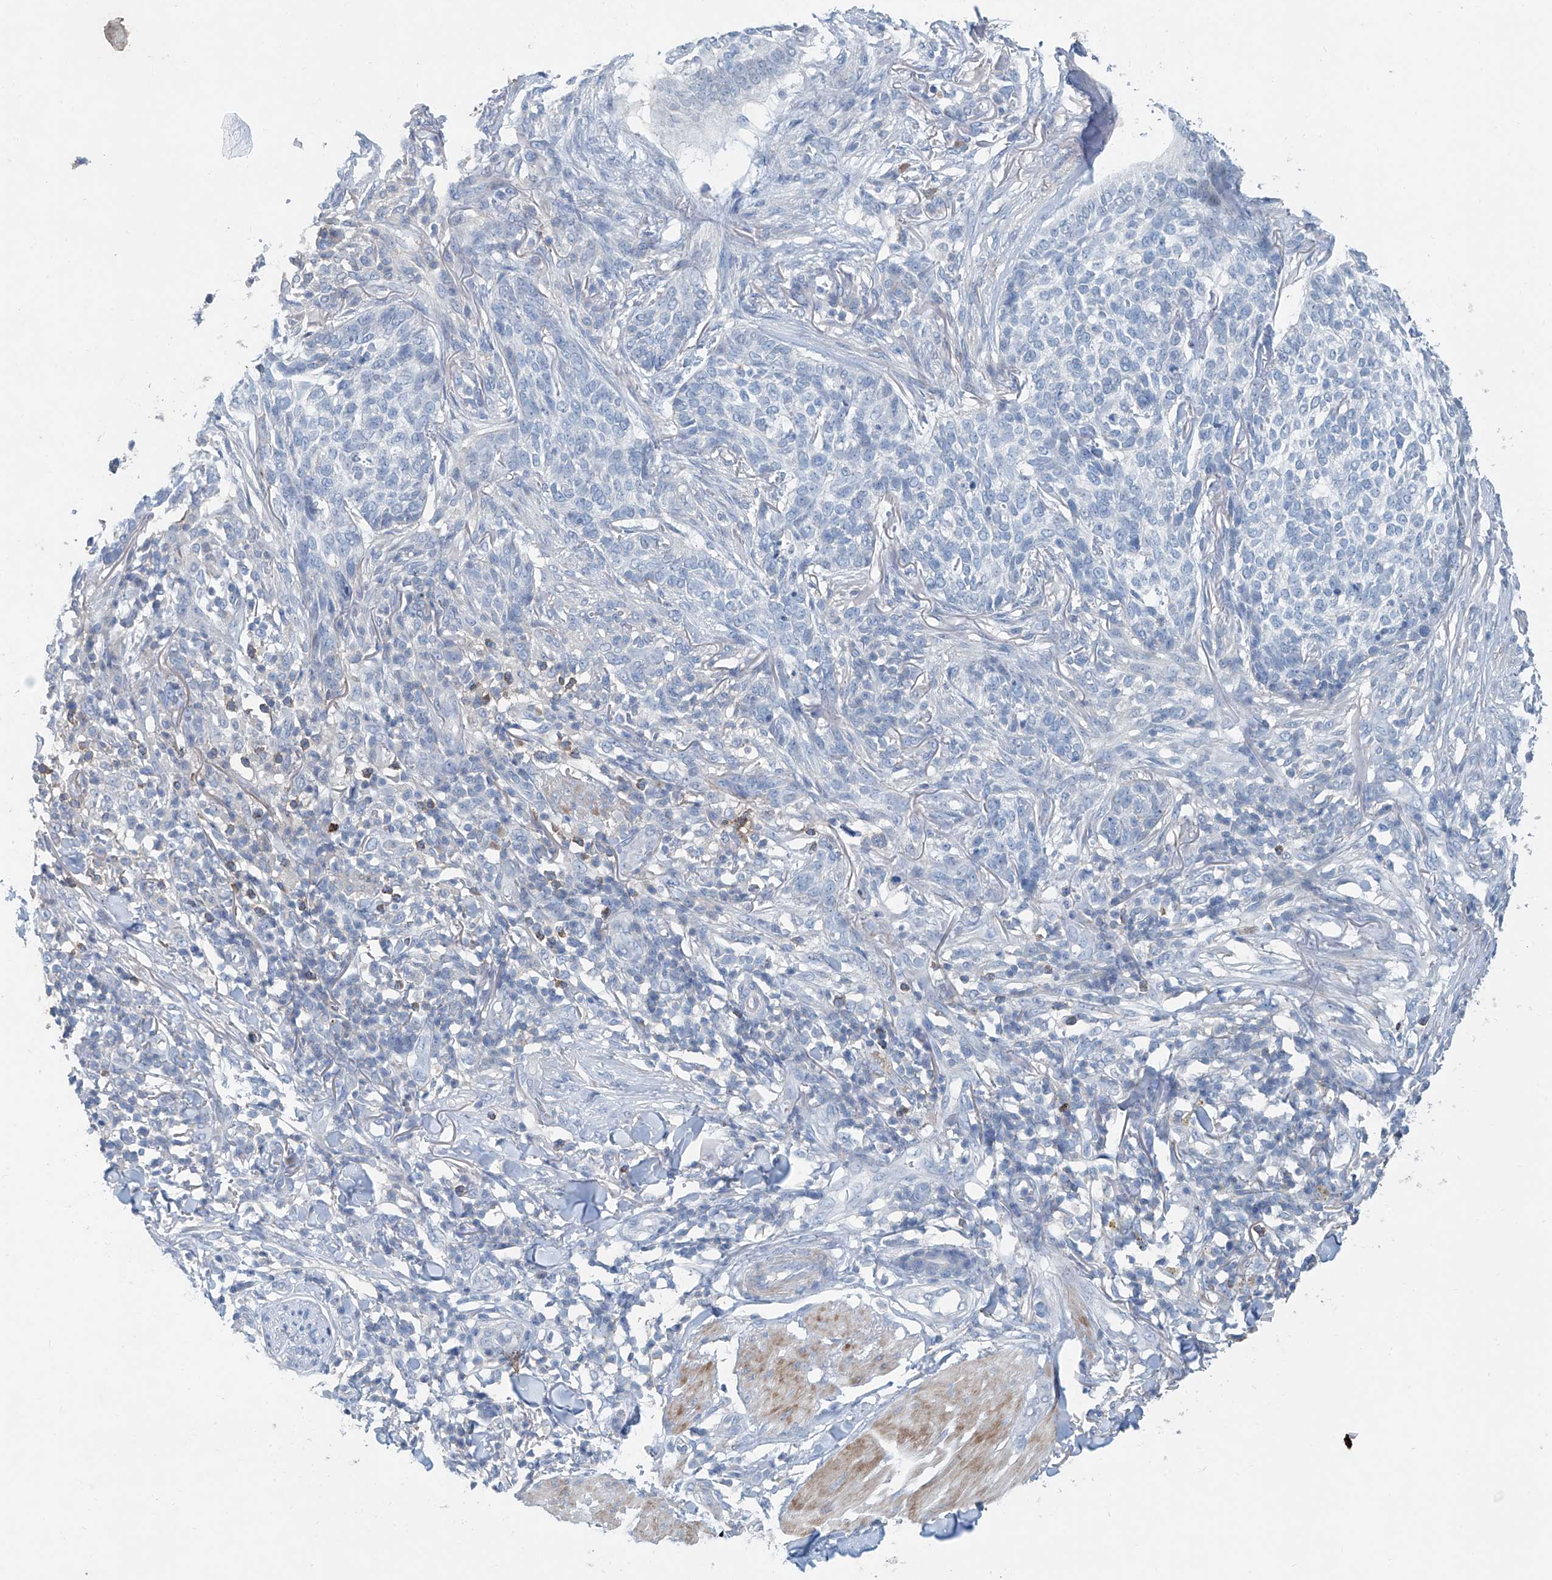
{"staining": {"intensity": "negative", "quantity": "none", "location": "none"}, "tissue": "skin cancer", "cell_type": "Tumor cells", "image_type": "cancer", "snomed": [{"axis": "morphology", "description": "Basal cell carcinoma"}, {"axis": "topography", "description": "Skin"}], "caption": "This histopathology image is of skin basal cell carcinoma stained with immunohistochemistry to label a protein in brown with the nuclei are counter-stained blue. There is no expression in tumor cells. Brightfield microscopy of immunohistochemistry (IHC) stained with DAB (3,3'-diaminobenzidine) (brown) and hematoxylin (blue), captured at high magnification.", "gene": "ANKRD34A", "patient": {"sex": "female", "age": 64}}